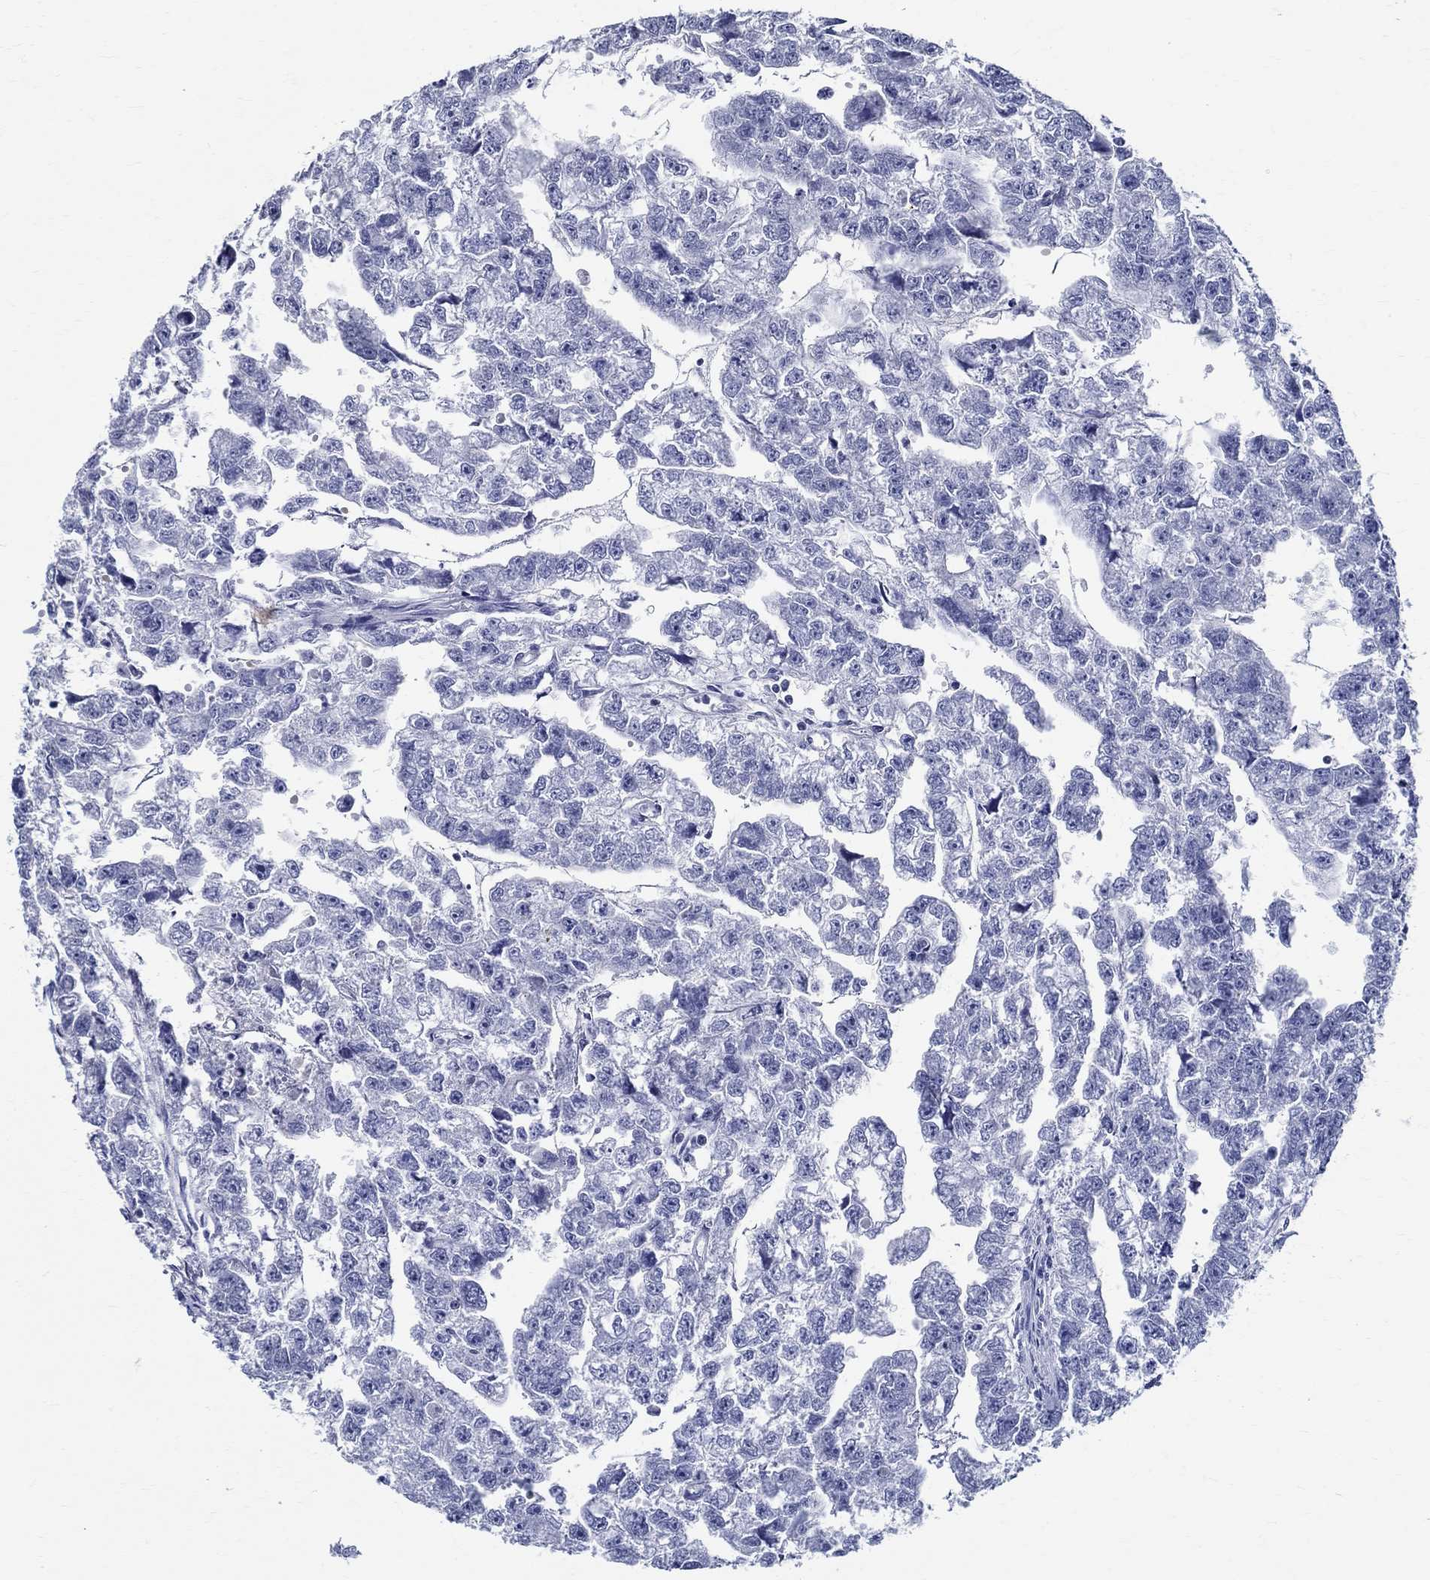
{"staining": {"intensity": "negative", "quantity": "none", "location": "none"}, "tissue": "testis cancer", "cell_type": "Tumor cells", "image_type": "cancer", "snomed": [{"axis": "morphology", "description": "Carcinoma, Embryonal, NOS"}, {"axis": "morphology", "description": "Teratoma, malignant, NOS"}, {"axis": "topography", "description": "Testis"}], "caption": "Human testis cancer stained for a protein using immunohistochemistry exhibits no positivity in tumor cells.", "gene": "CETN1", "patient": {"sex": "male", "age": 44}}